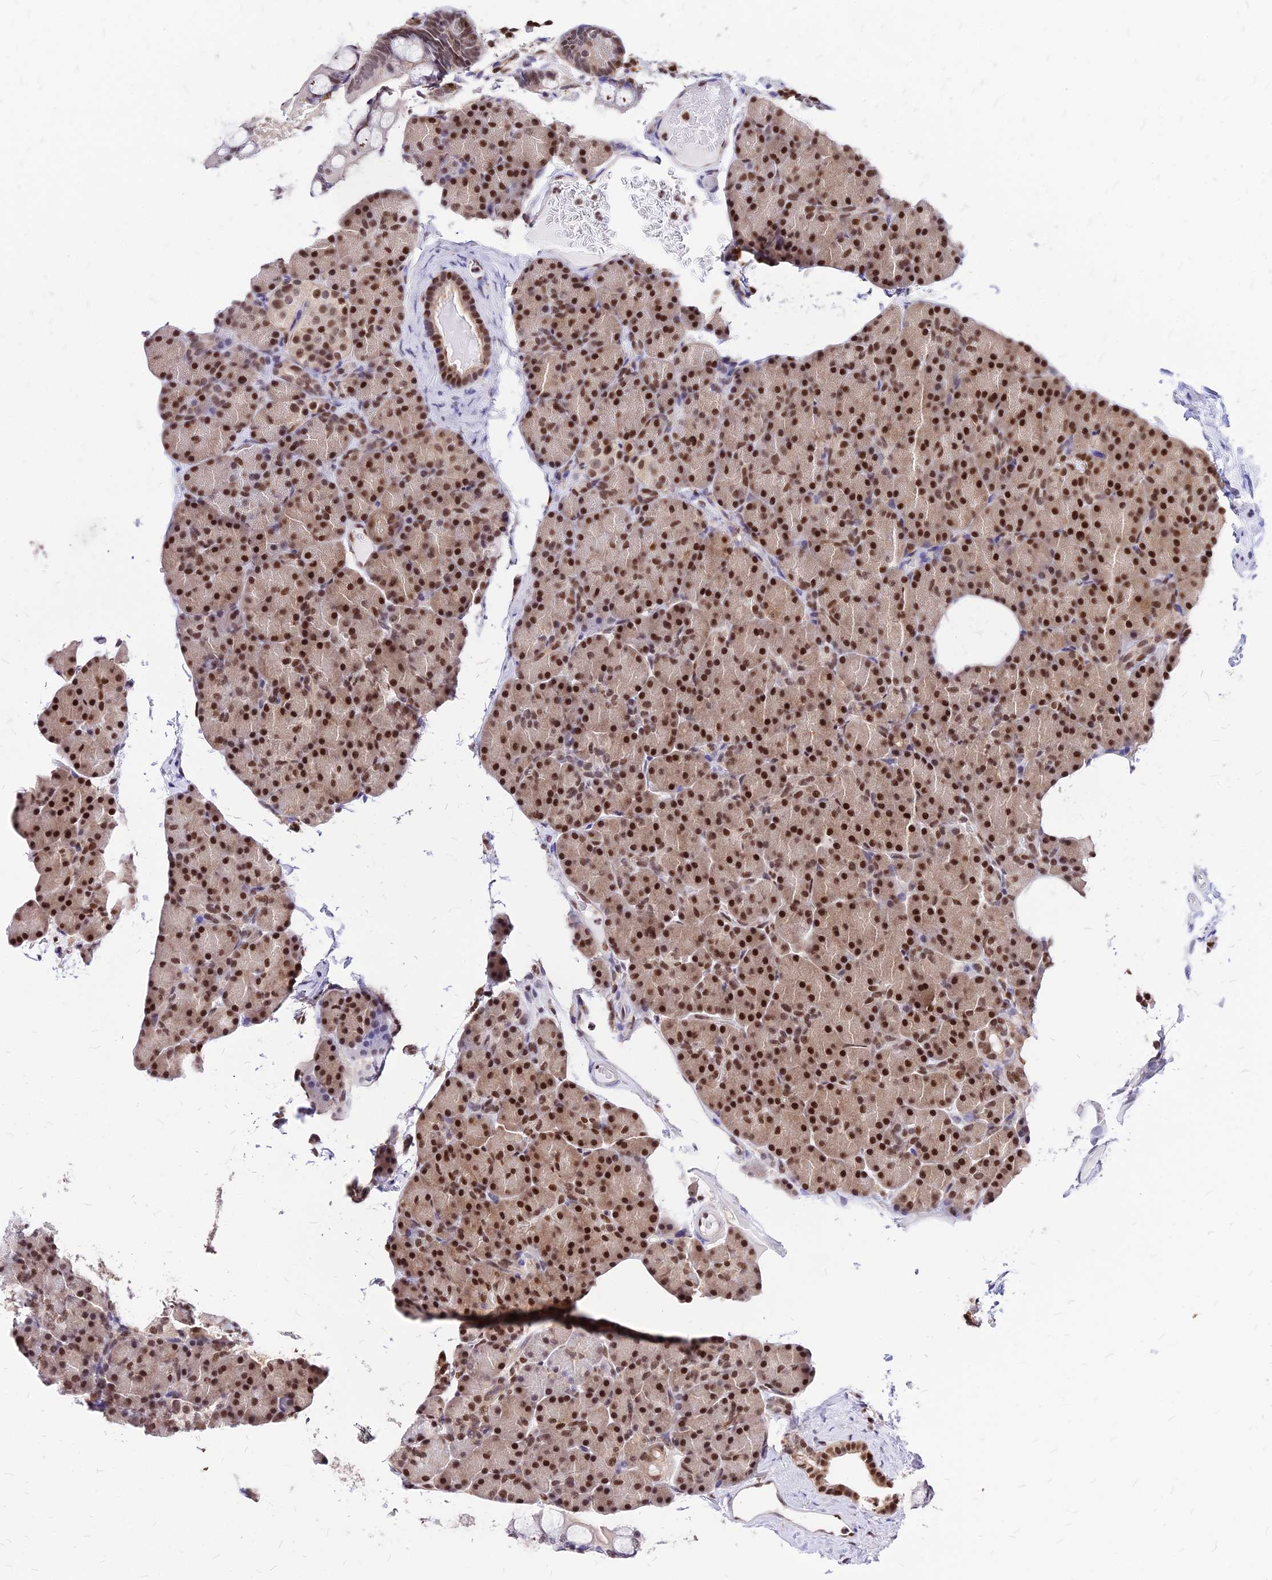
{"staining": {"intensity": "strong", "quantity": ">75%", "location": "cytoplasmic/membranous,nuclear"}, "tissue": "pancreas", "cell_type": "Exocrine glandular cells", "image_type": "normal", "snomed": [{"axis": "morphology", "description": "Normal tissue, NOS"}, {"axis": "topography", "description": "Pancreas"}], "caption": "Protein expression analysis of benign human pancreas reveals strong cytoplasmic/membranous,nuclear positivity in about >75% of exocrine glandular cells. (DAB (3,3'-diaminobenzidine) = brown stain, brightfield microscopy at high magnification).", "gene": "PAXX", "patient": {"sex": "female", "age": 43}}